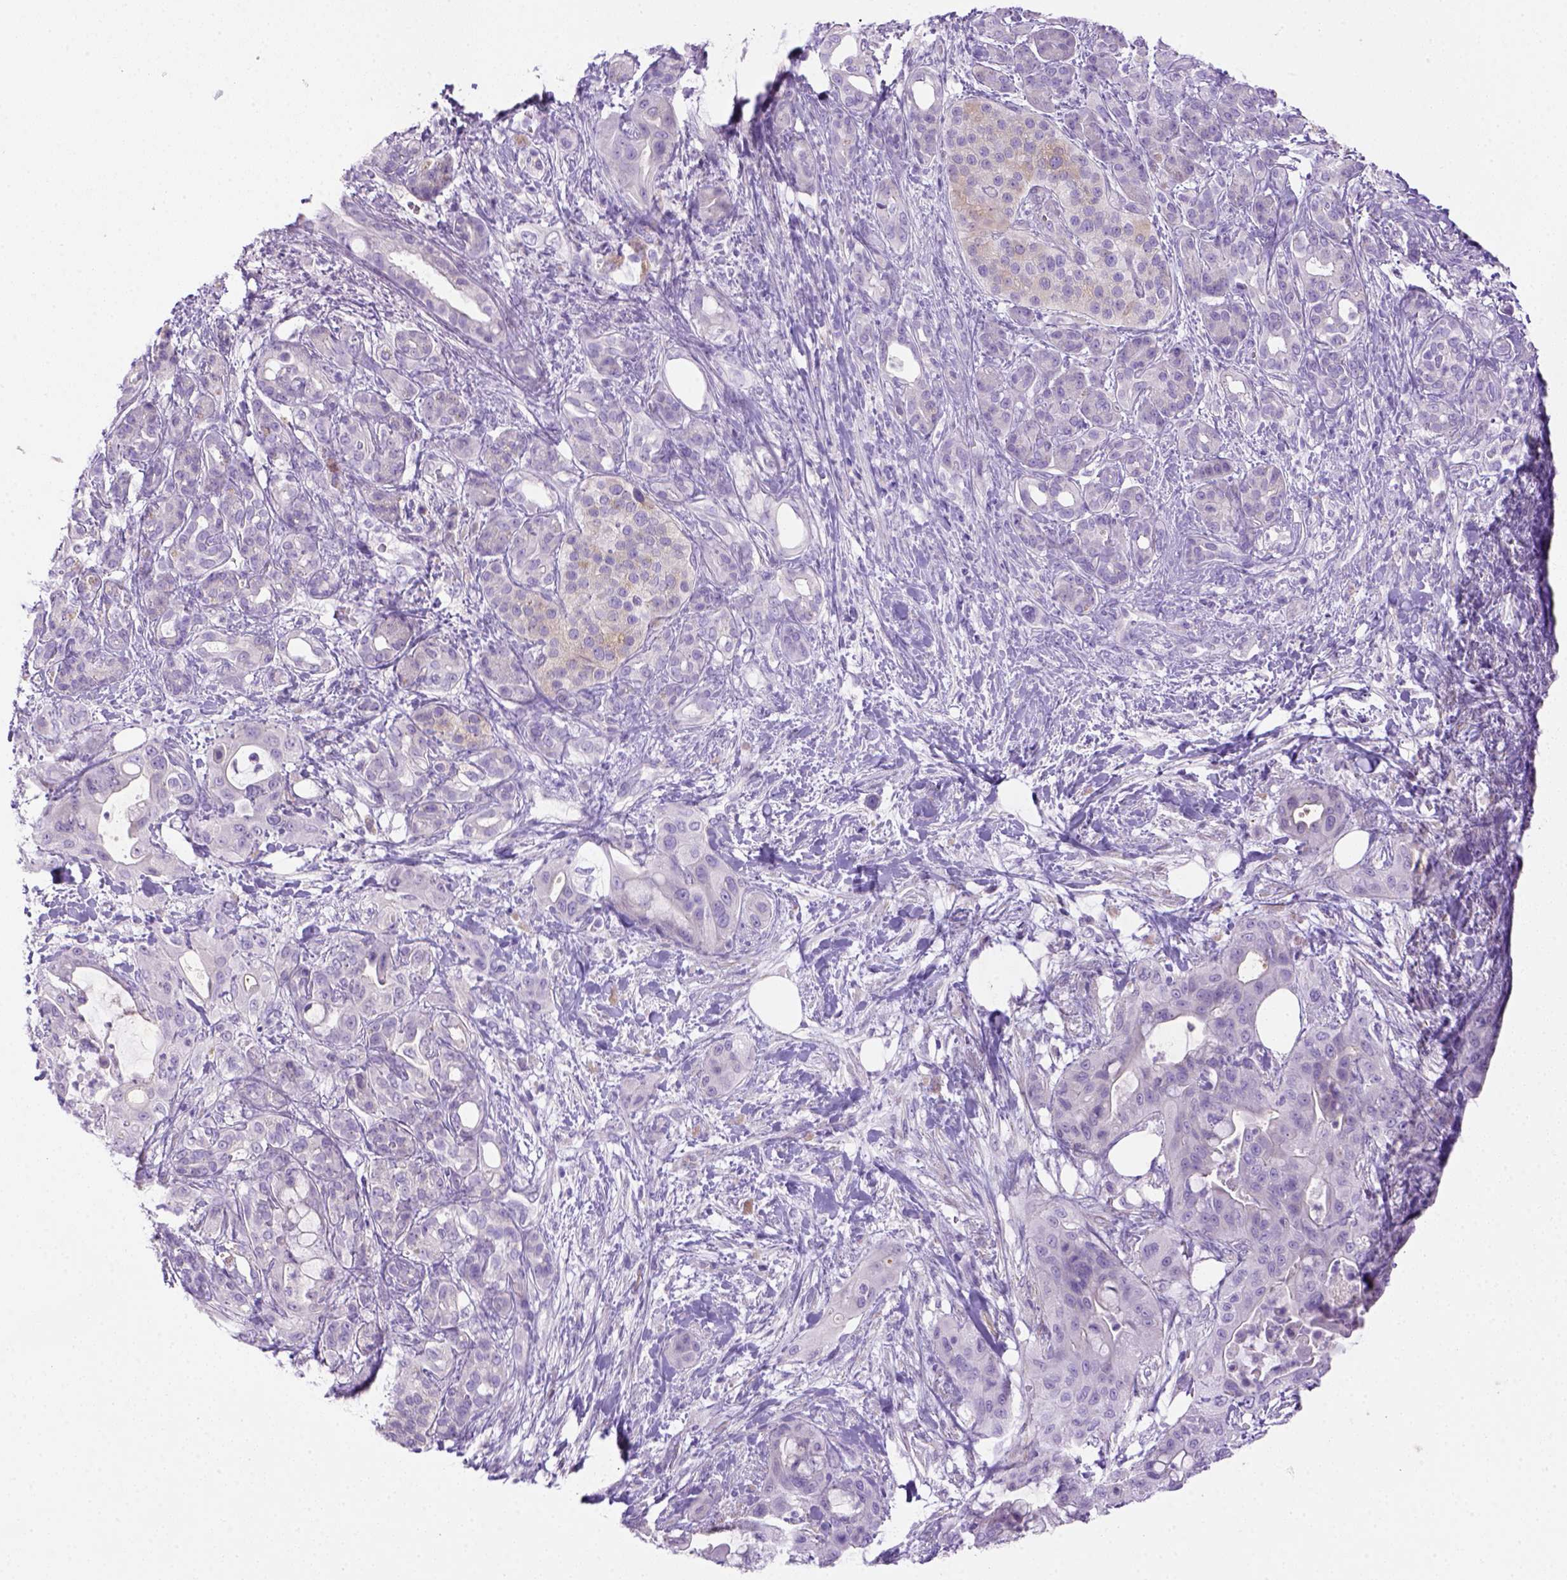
{"staining": {"intensity": "negative", "quantity": "none", "location": "none"}, "tissue": "pancreatic cancer", "cell_type": "Tumor cells", "image_type": "cancer", "snomed": [{"axis": "morphology", "description": "Adenocarcinoma, NOS"}, {"axis": "topography", "description": "Pancreas"}], "caption": "Immunohistochemical staining of pancreatic cancer shows no significant expression in tumor cells.", "gene": "DNAH11", "patient": {"sex": "male", "age": 71}}